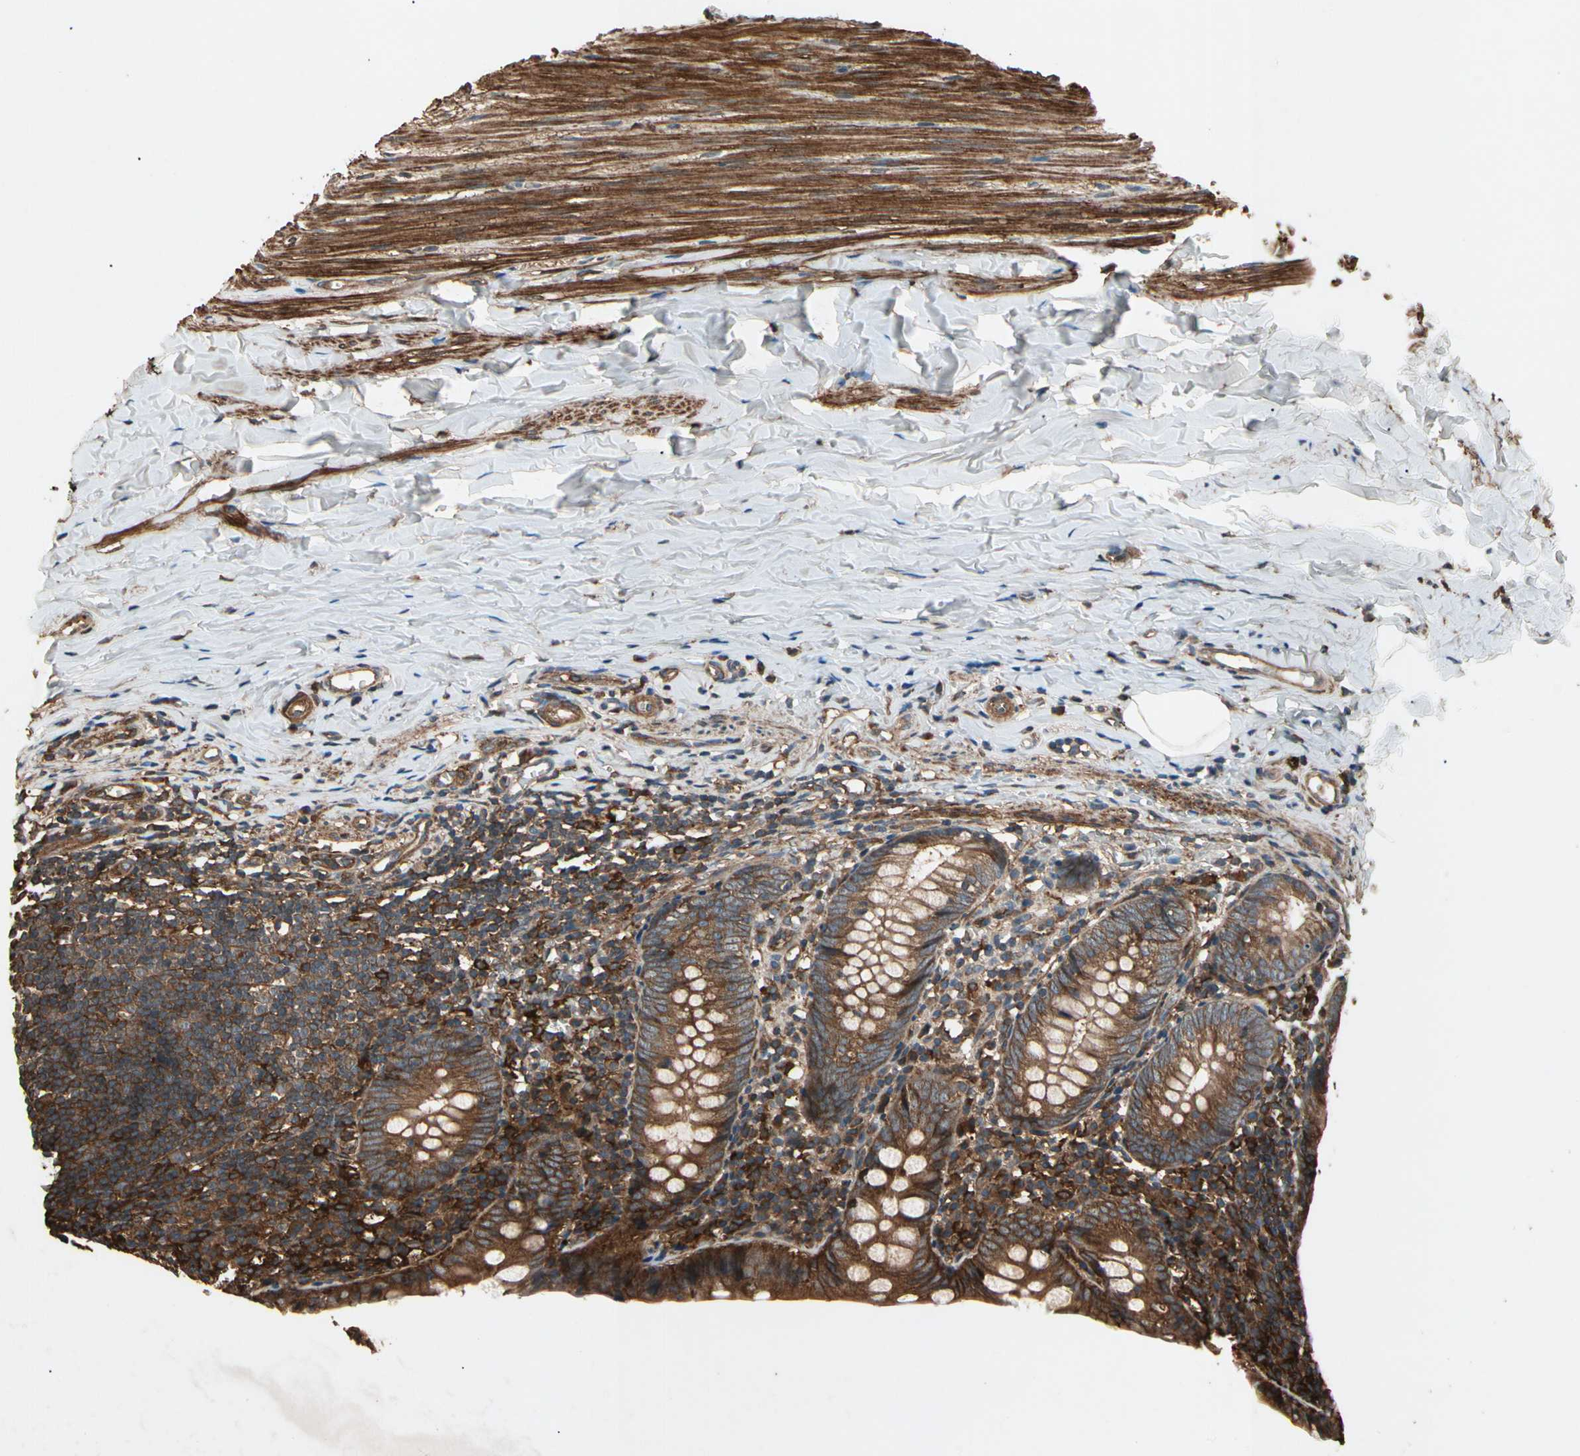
{"staining": {"intensity": "strong", "quantity": ">75%", "location": "cytoplasmic/membranous"}, "tissue": "appendix", "cell_type": "Glandular cells", "image_type": "normal", "snomed": [{"axis": "morphology", "description": "Normal tissue, NOS"}, {"axis": "topography", "description": "Appendix"}], "caption": "Immunohistochemical staining of normal appendix shows strong cytoplasmic/membranous protein expression in about >75% of glandular cells.", "gene": "AGBL2", "patient": {"sex": "female", "age": 10}}